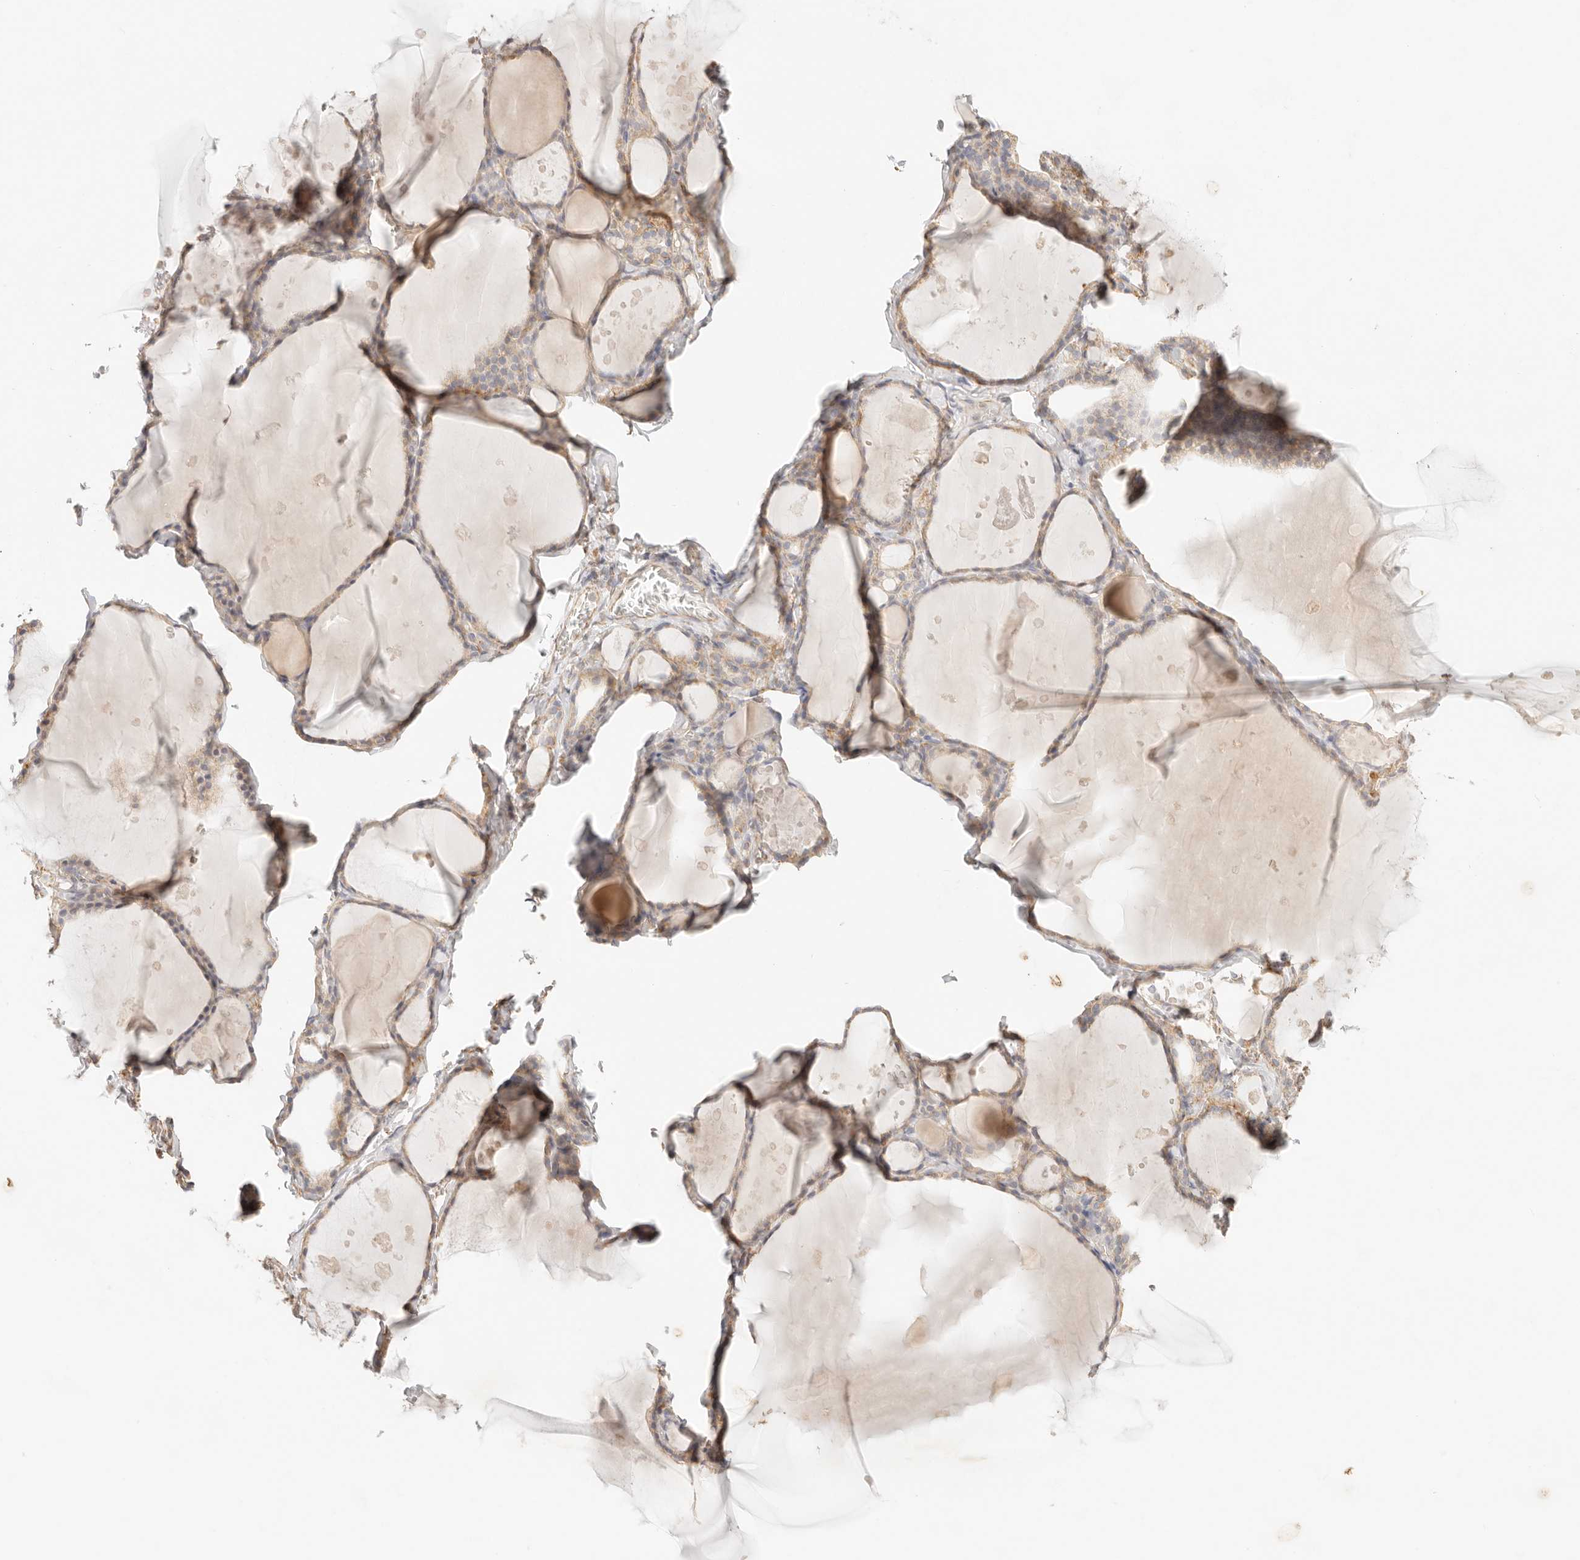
{"staining": {"intensity": "weak", "quantity": ">75%", "location": "cytoplasmic/membranous"}, "tissue": "thyroid gland", "cell_type": "Glandular cells", "image_type": "normal", "snomed": [{"axis": "morphology", "description": "Normal tissue, NOS"}, {"axis": "topography", "description": "Thyroid gland"}], "caption": "A low amount of weak cytoplasmic/membranous expression is seen in approximately >75% of glandular cells in unremarkable thyroid gland. The protein of interest is shown in brown color, while the nuclei are stained blue.", "gene": "ZC3H11A", "patient": {"sex": "male", "age": 56}}